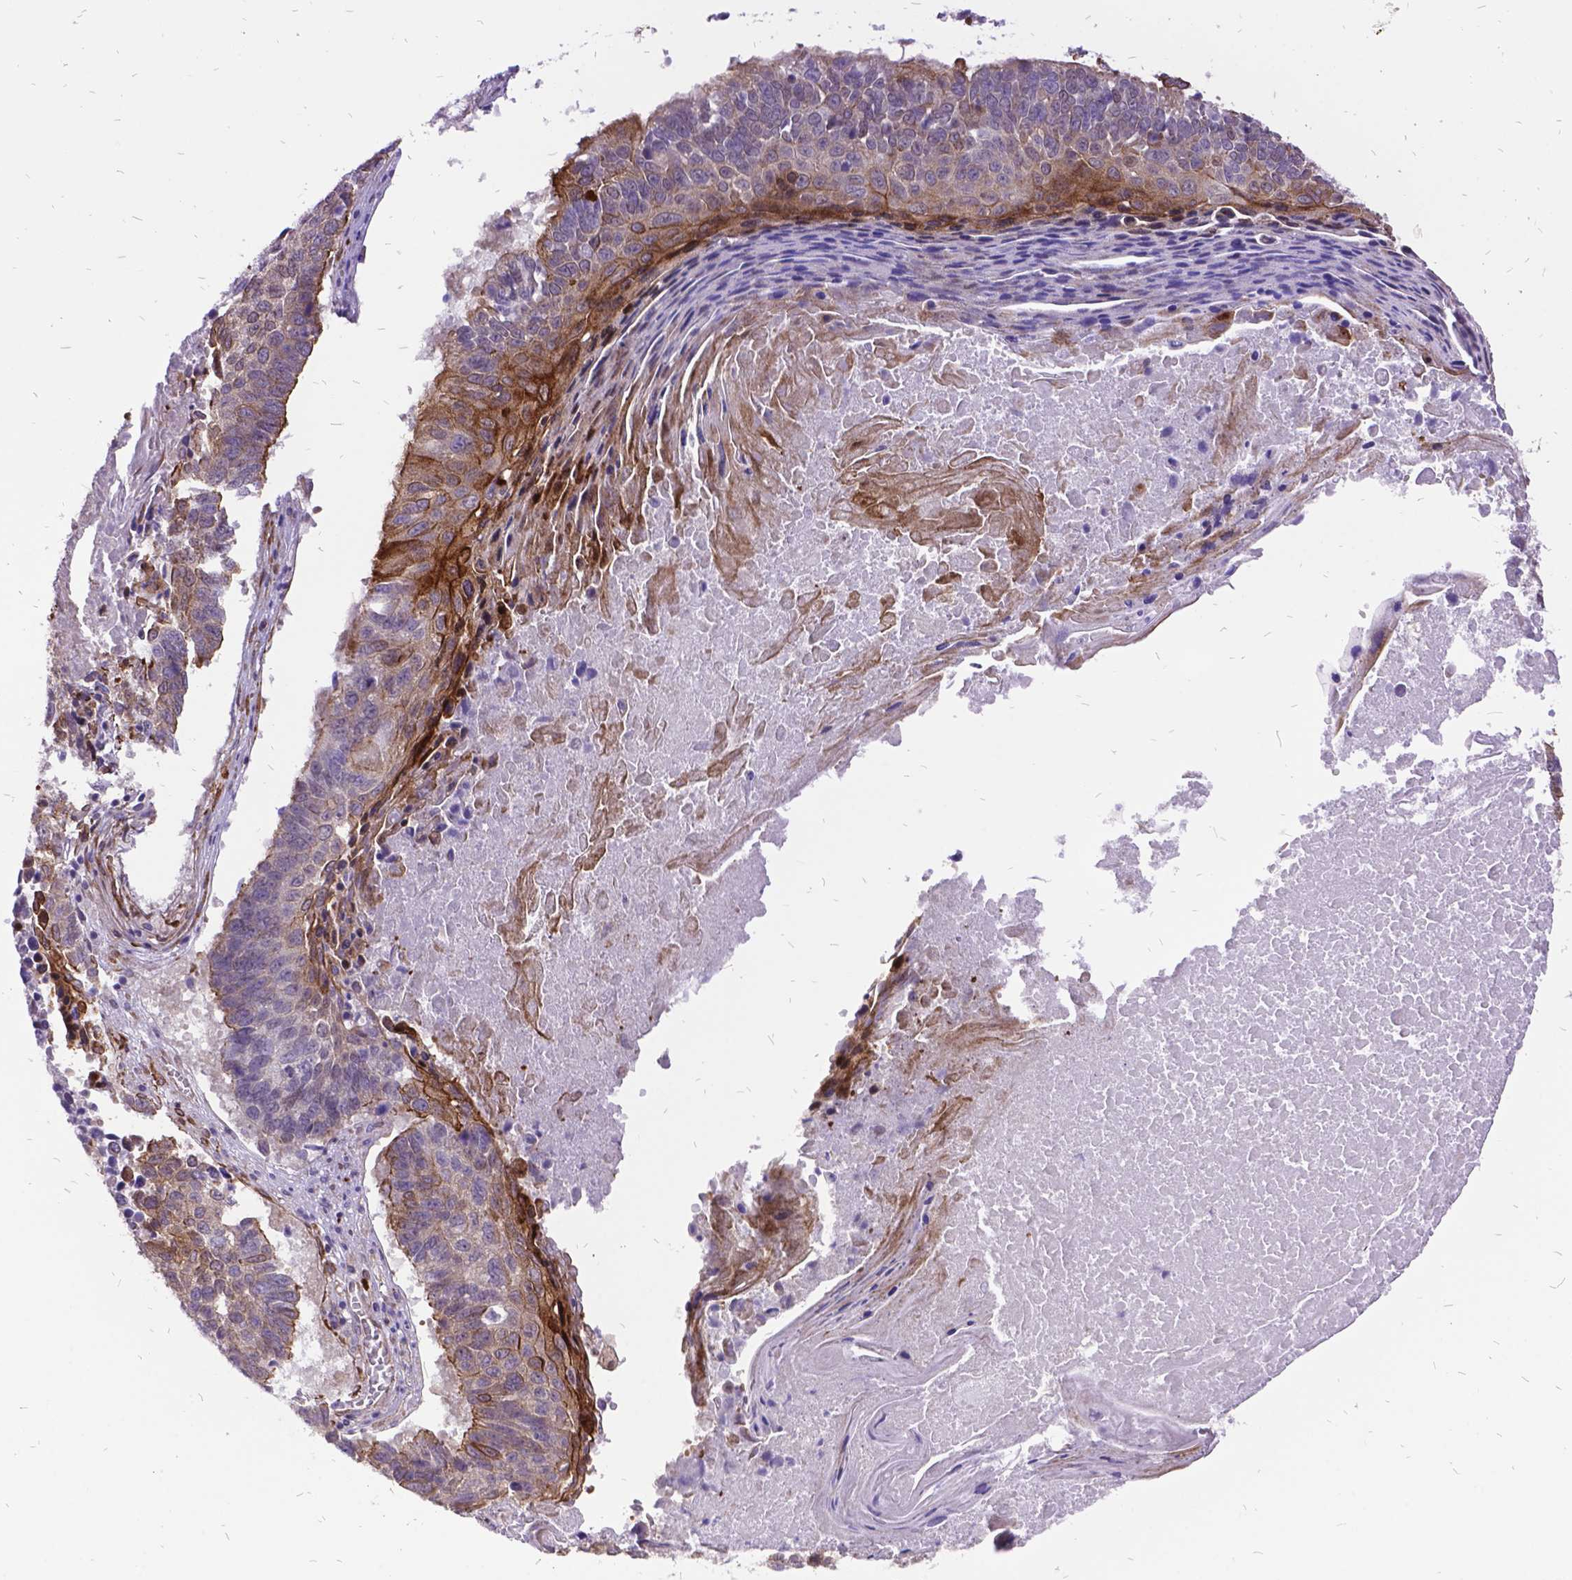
{"staining": {"intensity": "moderate", "quantity": ">75%", "location": "cytoplasmic/membranous"}, "tissue": "lung cancer", "cell_type": "Tumor cells", "image_type": "cancer", "snomed": [{"axis": "morphology", "description": "Squamous cell carcinoma, NOS"}, {"axis": "topography", "description": "Lung"}], "caption": "Human lung cancer (squamous cell carcinoma) stained with a brown dye reveals moderate cytoplasmic/membranous positive expression in about >75% of tumor cells.", "gene": "GRB7", "patient": {"sex": "male", "age": 73}}